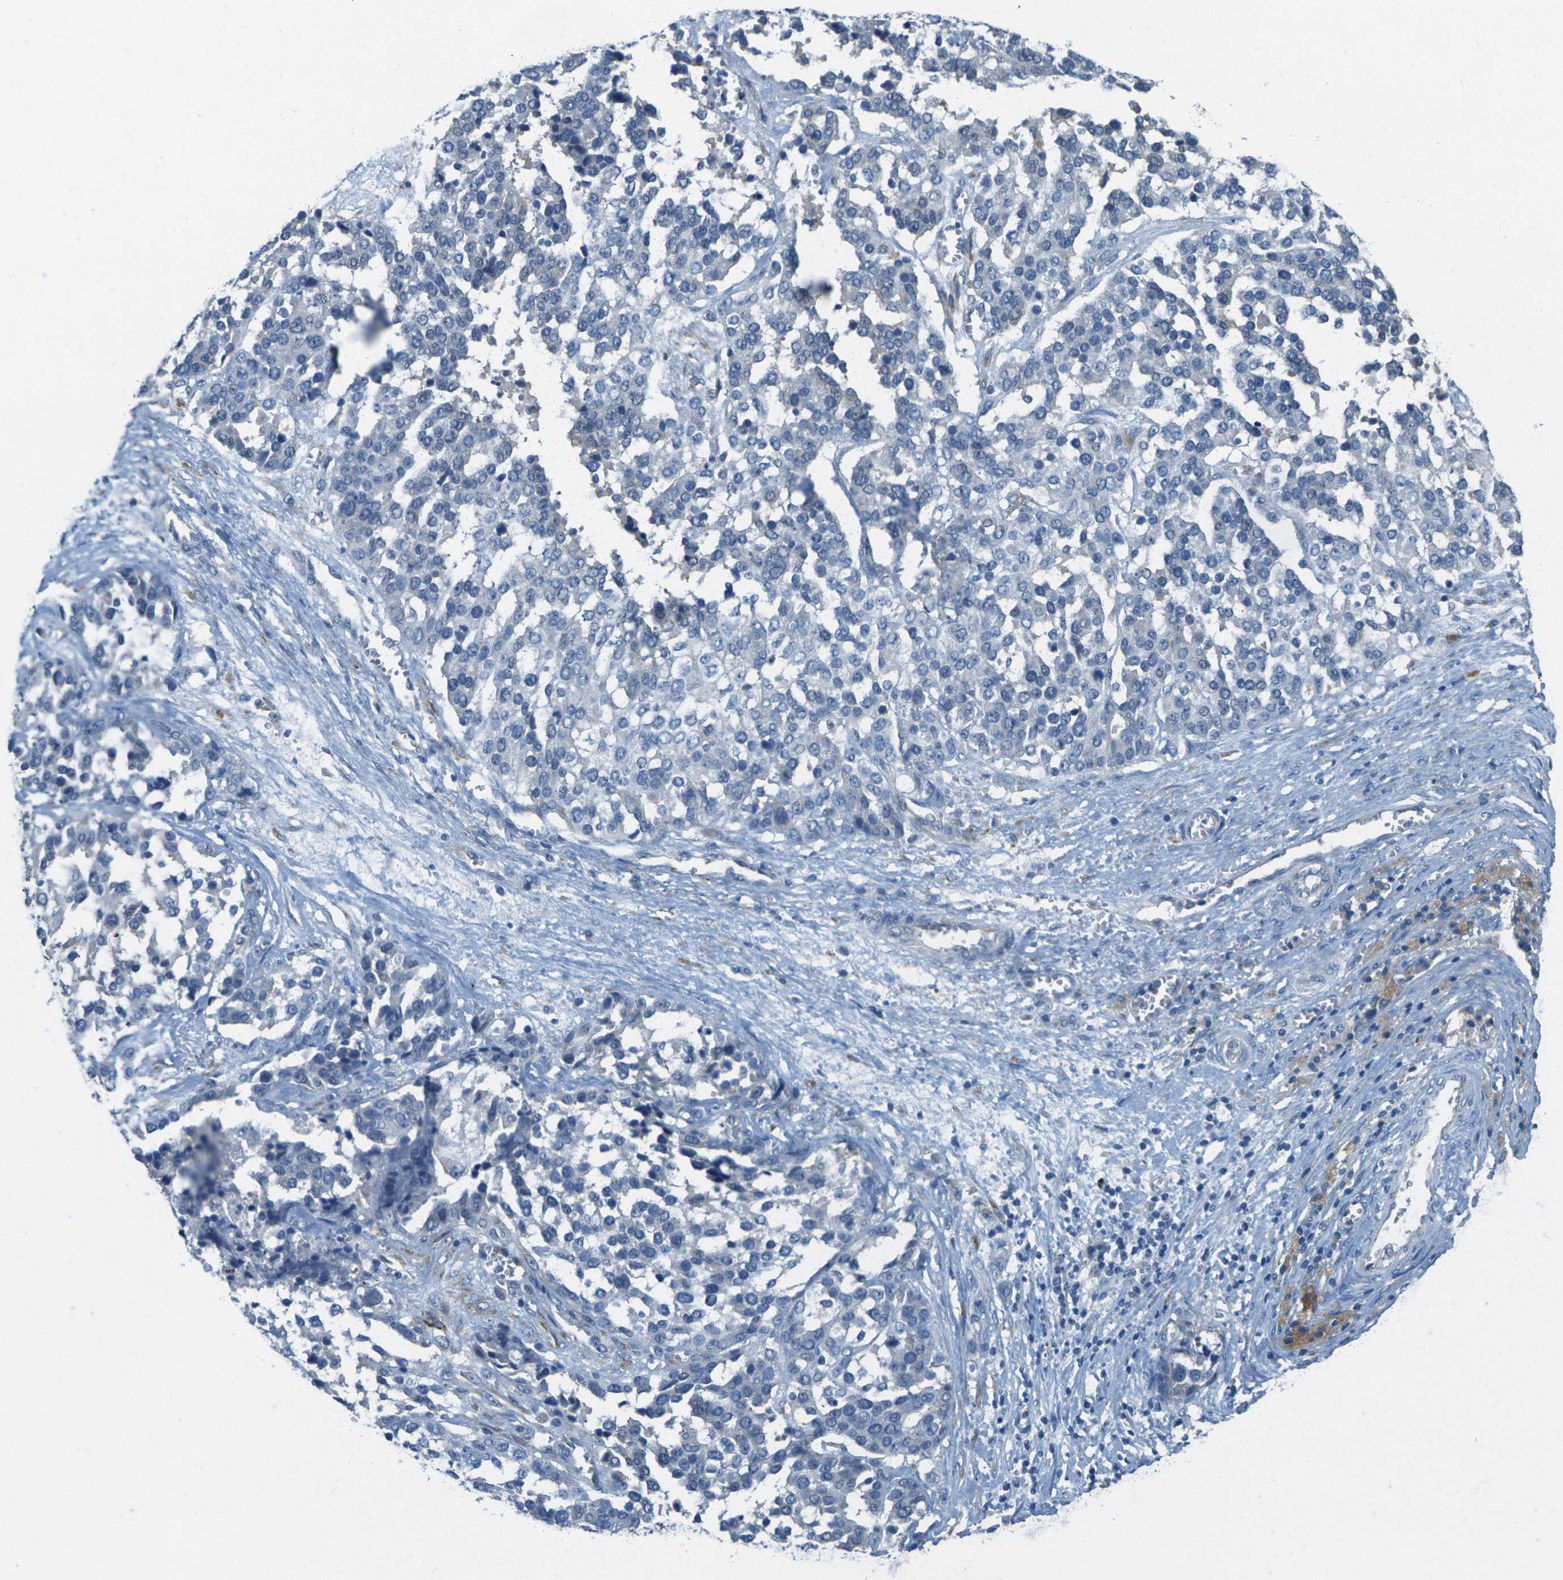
{"staining": {"intensity": "negative", "quantity": "none", "location": "none"}, "tissue": "ovarian cancer", "cell_type": "Tumor cells", "image_type": "cancer", "snomed": [{"axis": "morphology", "description": "Cystadenocarcinoma, serous, NOS"}, {"axis": "topography", "description": "Ovary"}], "caption": "Tumor cells are negative for brown protein staining in serous cystadenocarcinoma (ovarian).", "gene": "CYP2C8", "patient": {"sex": "female", "age": 44}}